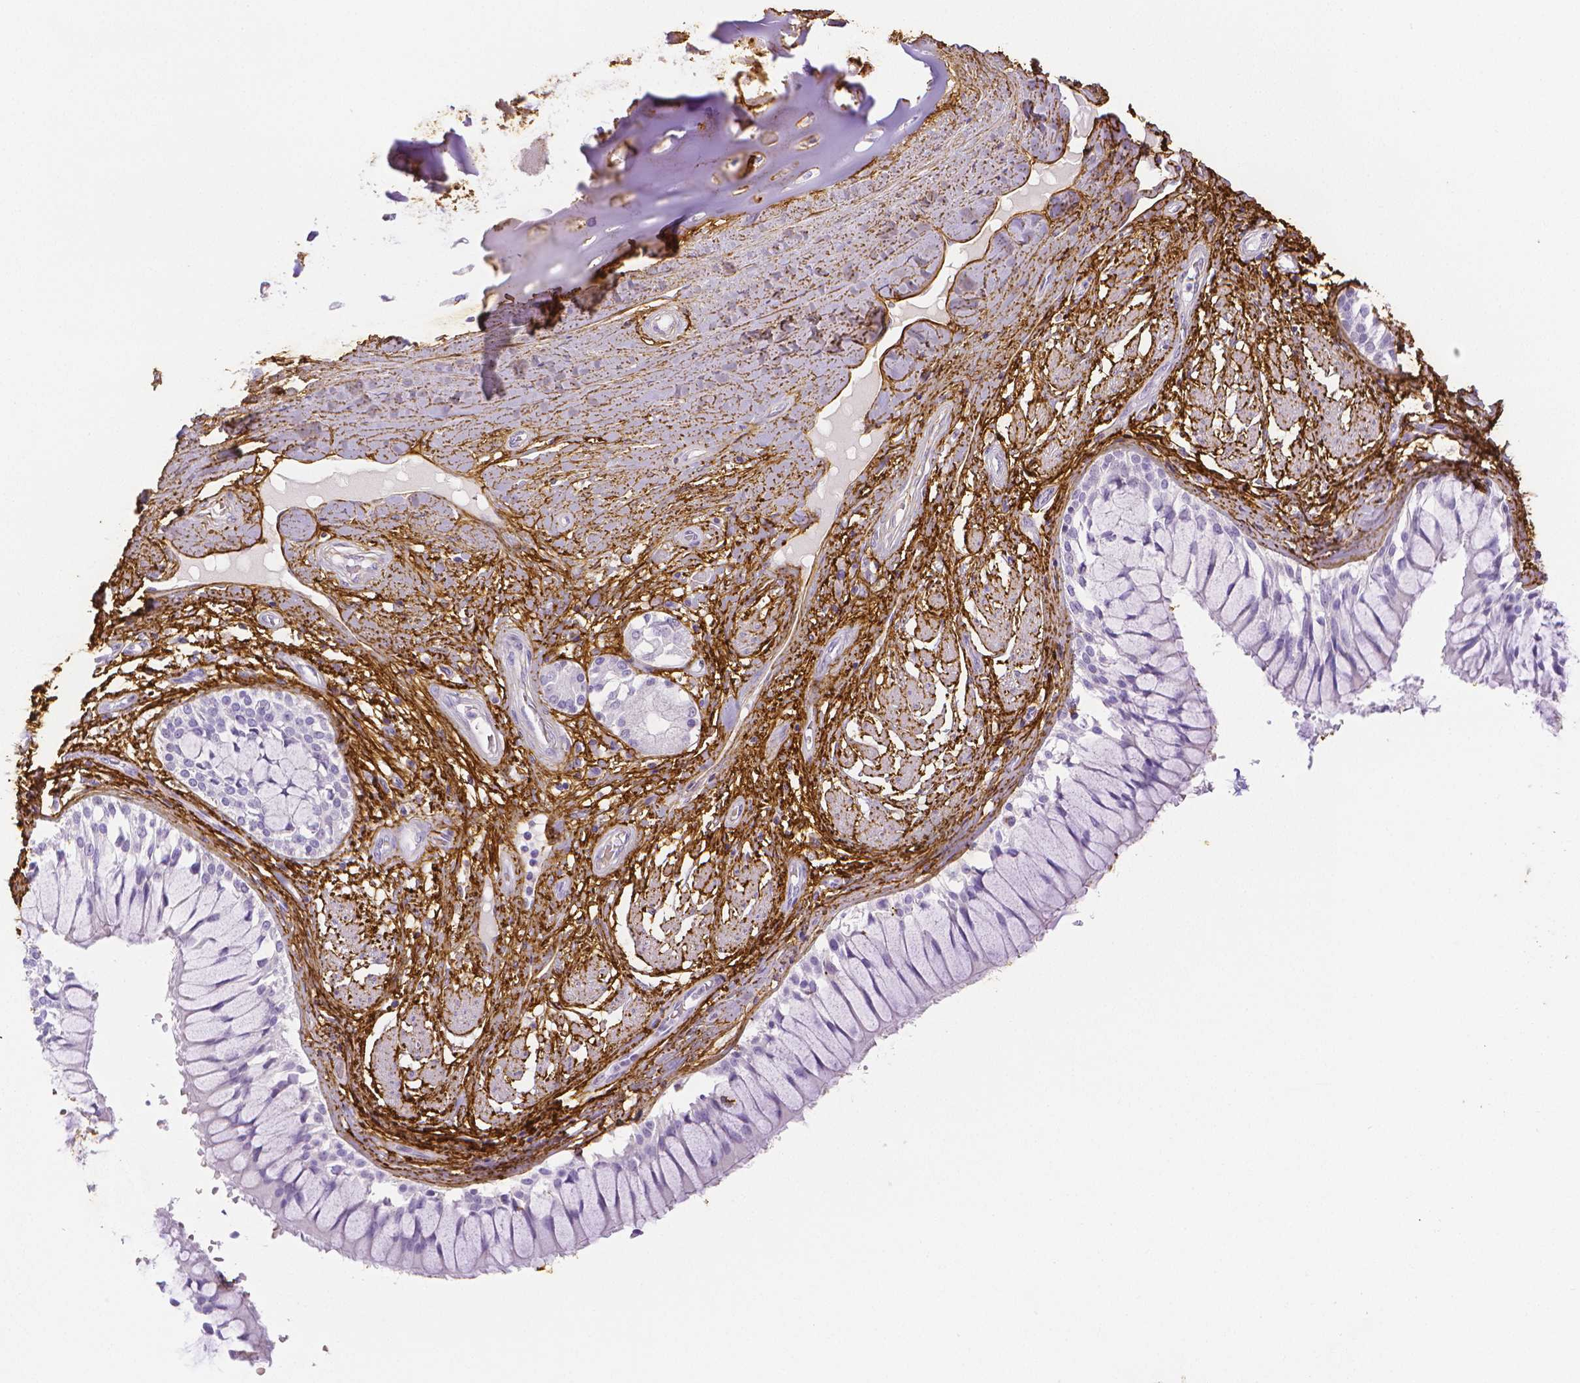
{"staining": {"intensity": "strong", "quantity": ">75%", "location": "cytoplasmic/membranous"}, "tissue": "adipose tissue", "cell_type": "Adipocytes", "image_type": "normal", "snomed": [{"axis": "morphology", "description": "Normal tissue, NOS"}, {"axis": "topography", "description": "Cartilage tissue"}, {"axis": "topography", "description": "Bronchus"}], "caption": "Adipose tissue stained with DAB (3,3'-diaminobenzidine) immunohistochemistry (IHC) displays high levels of strong cytoplasmic/membranous positivity in about >75% of adipocytes. (DAB IHC, brown staining for protein, blue staining for nuclei).", "gene": "FBN1", "patient": {"sex": "male", "age": 64}}